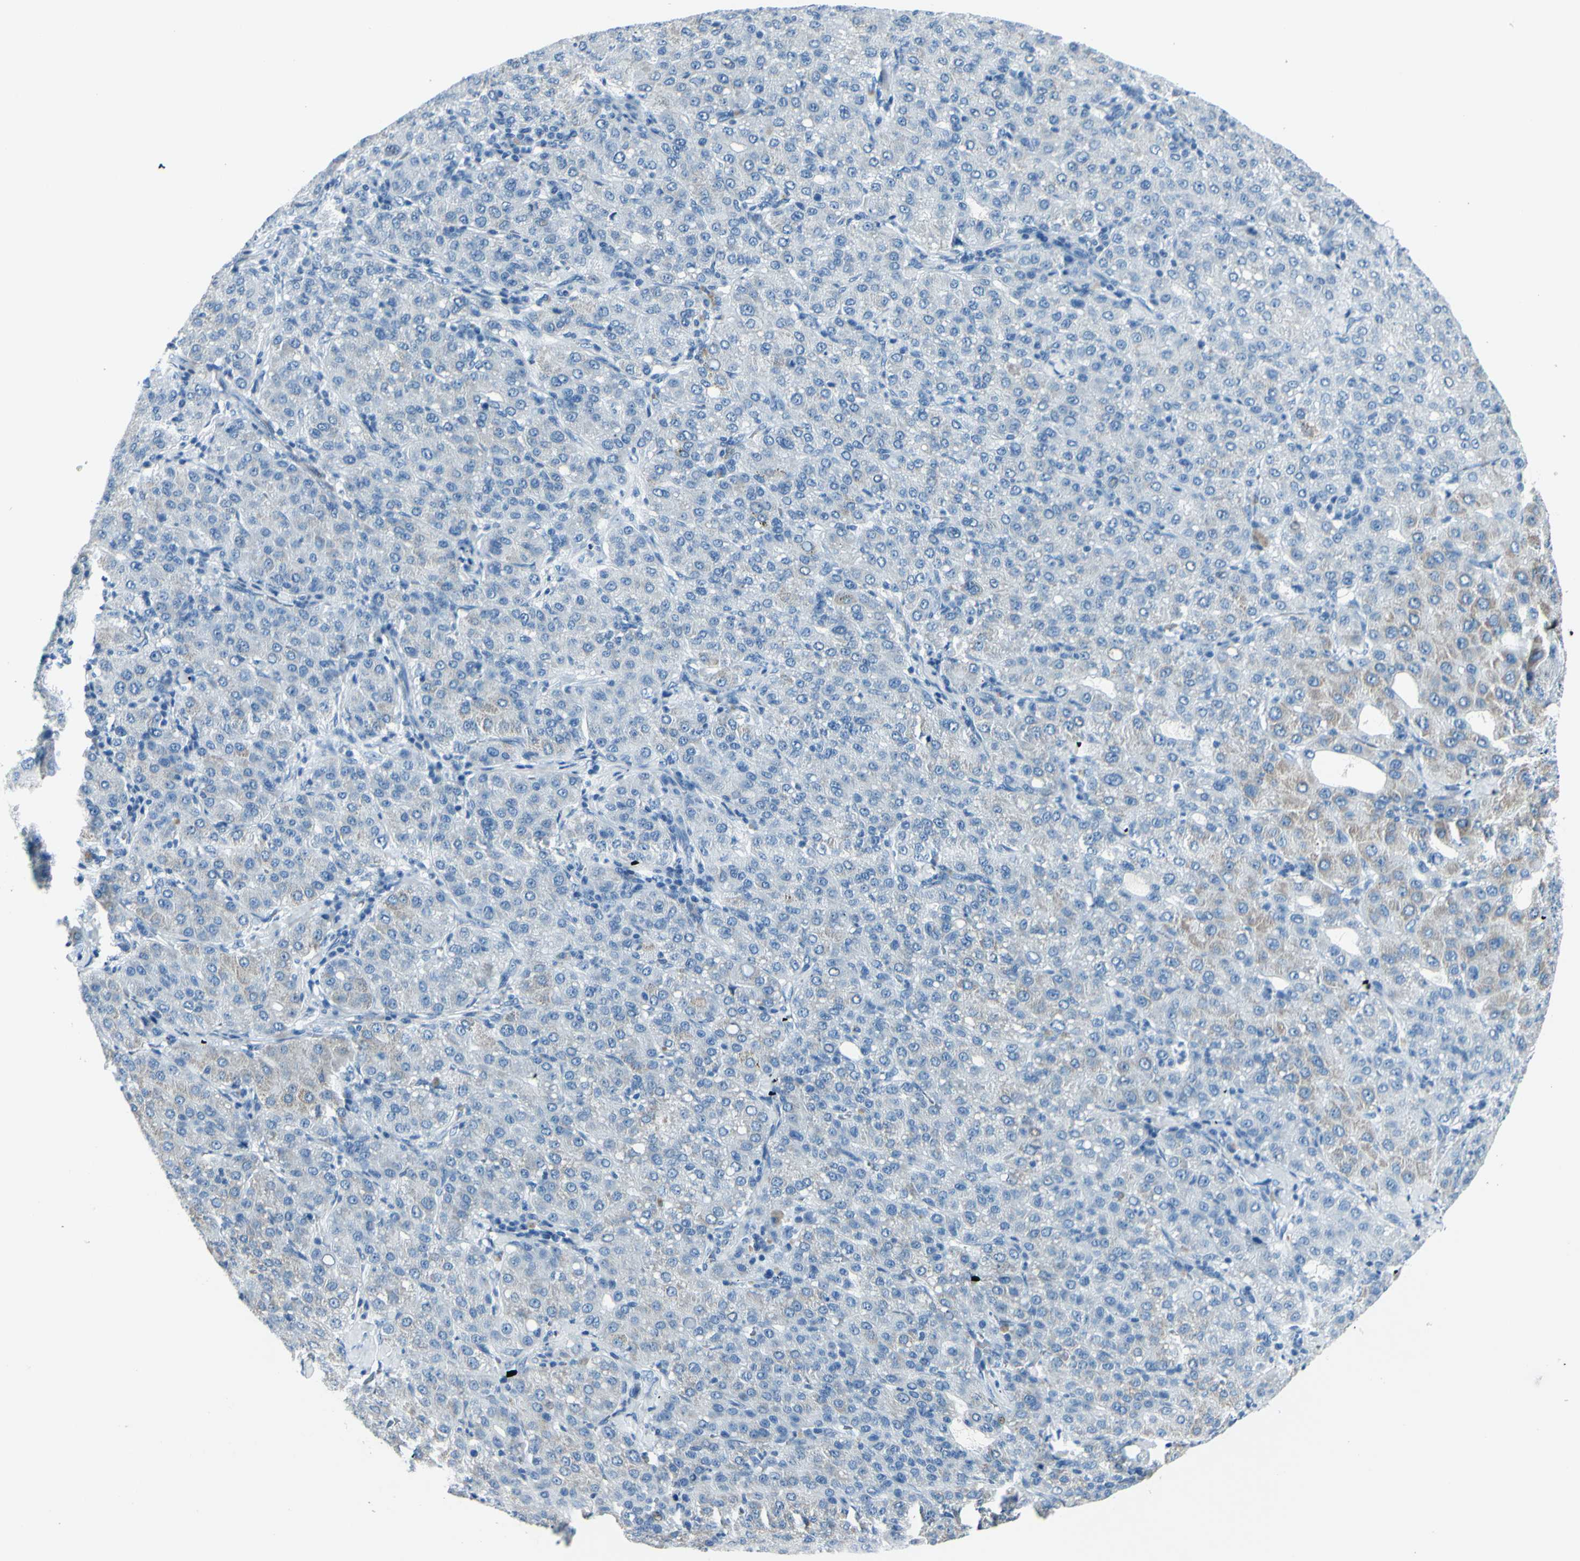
{"staining": {"intensity": "negative", "quantity": "none", "location": "none"}, "tissue": "liver cancer", "cell_type": "Tumor cells", "image_type": "cancer", "snomed": [{"axis": "morphology", "description": "Carcinoma, Hepatocellular, NOS"}, {"axis": "topography", "description": "Liver"}], "caption": "High power microscopy micrograph of an immunohistochemistry (IHC) photomicrograph of liver hepatocellular carcinoma, revealing no significant expression in tumor cells.", "gene": "CDH15", "patient": {"sex": "male", "age": 65}}